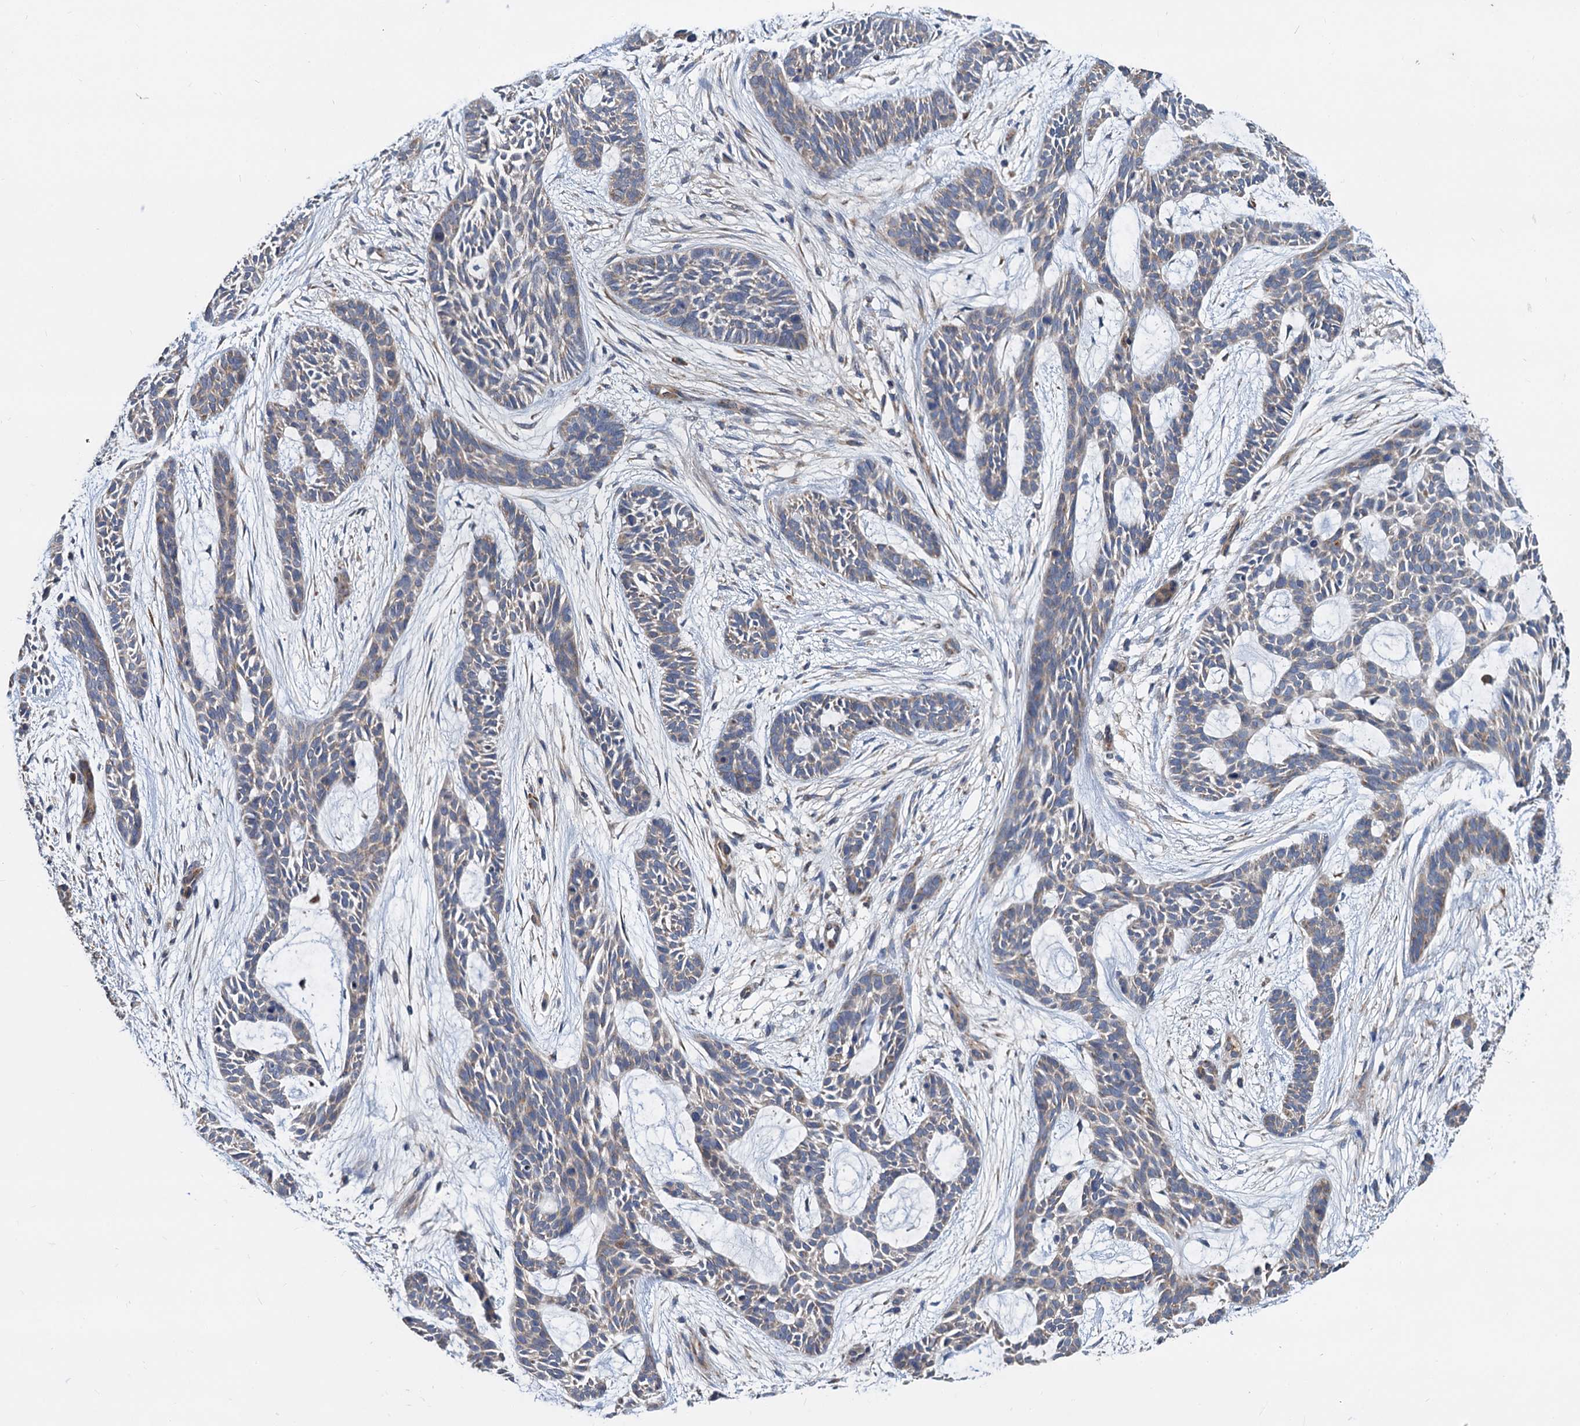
{"staining": {"intensity": "weak", "quantity": "<25%", "location": "cytoplasmic/membranous"}, "tissue": "skin cancer", "cell_type": "Tumor cells", "image_type": "cancer", "snomed": [{"axis": "morphology", "description": "Basal cell carcinoma"}, {"axis": "topography", "description": "Skin"}], "caption": "A photomicrograph of skin cancer (basal cell carcinoma) stained for a protein reveals no brown staining in tumor cells.", "gene": "ALKBH7", "patient": {"sex": "male", "age": 89}}